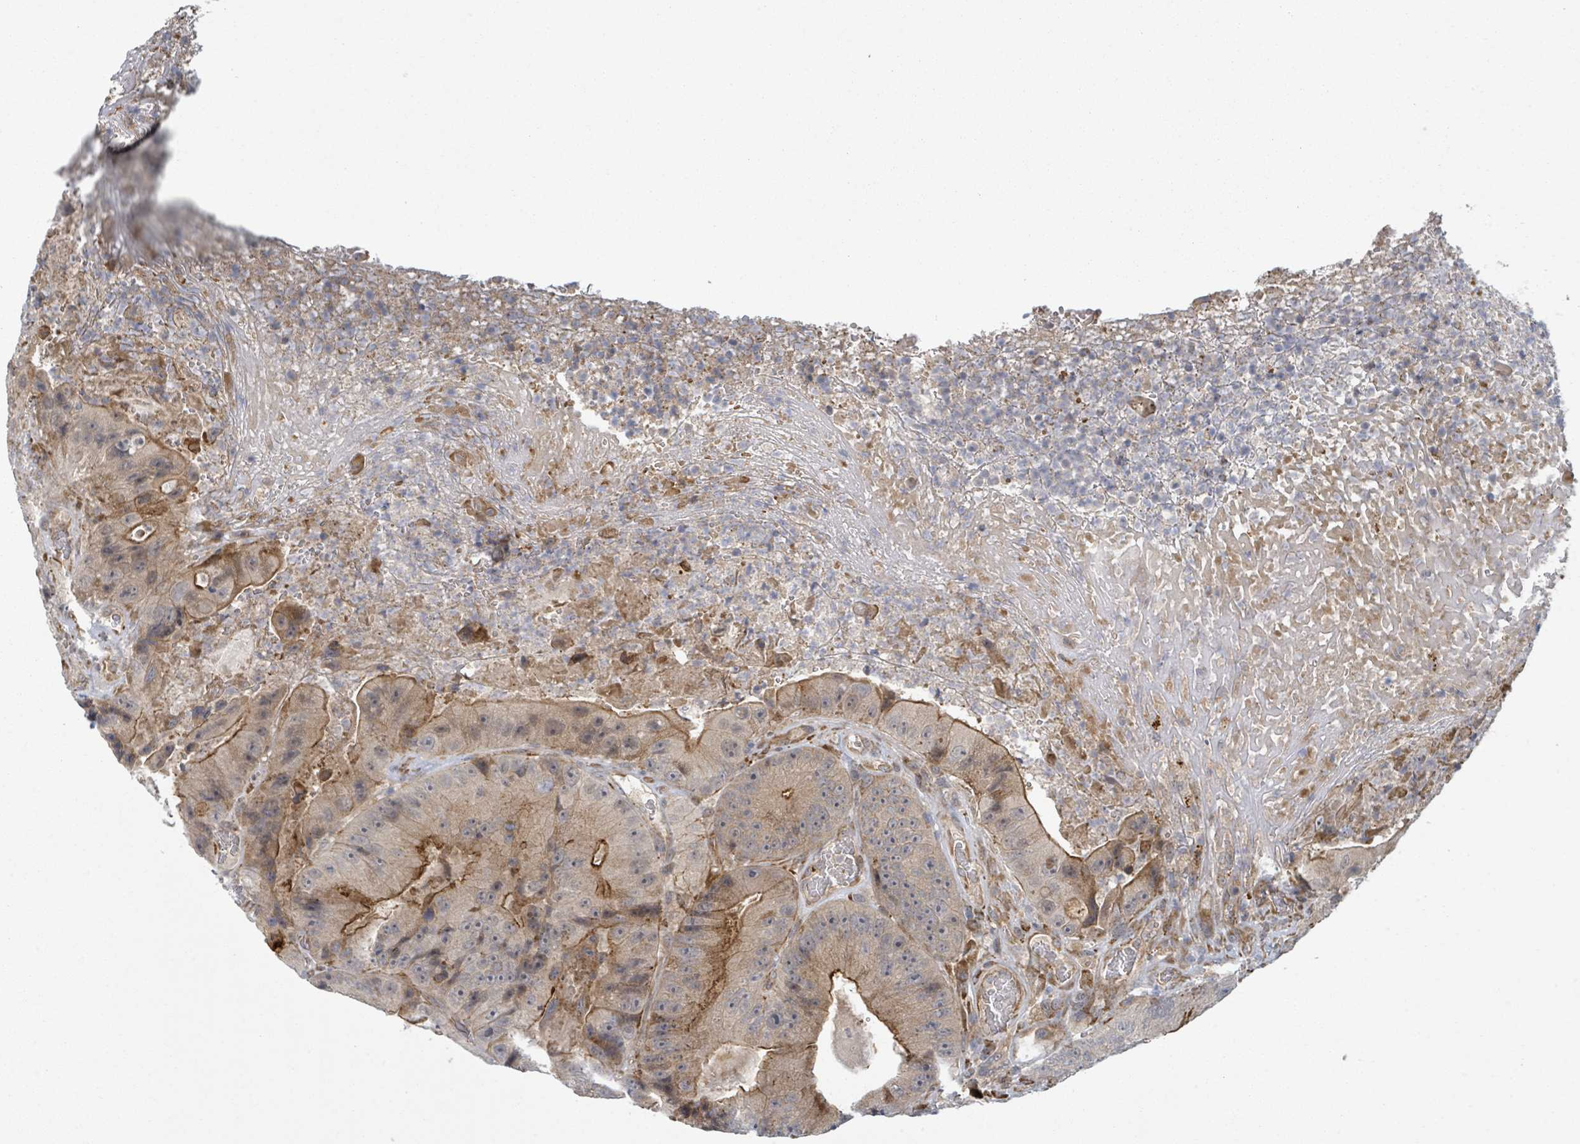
{"staining": {"intensity": "strong", "quantity": "25%-75%", "location": "cytoplasmic/membranous"}, "tissue": "colorectal cancer", "cell_type": "Tumor cells", "image_type": "cancer", "snomed": [{"axis": "morphology", "description": "Adenocarcinoma, NOS"}, {"axis": "topography", "description": "Colon"}], "caption": "About 25%-75% of tumor cells in adenocarcinoma (colorectal) display strong cytoplasmic/membranous protein staining as visualized by brown immunohistochemical staining.", "gene": "SHROOM2", "patient": {"sex": "female", "age": 86}}